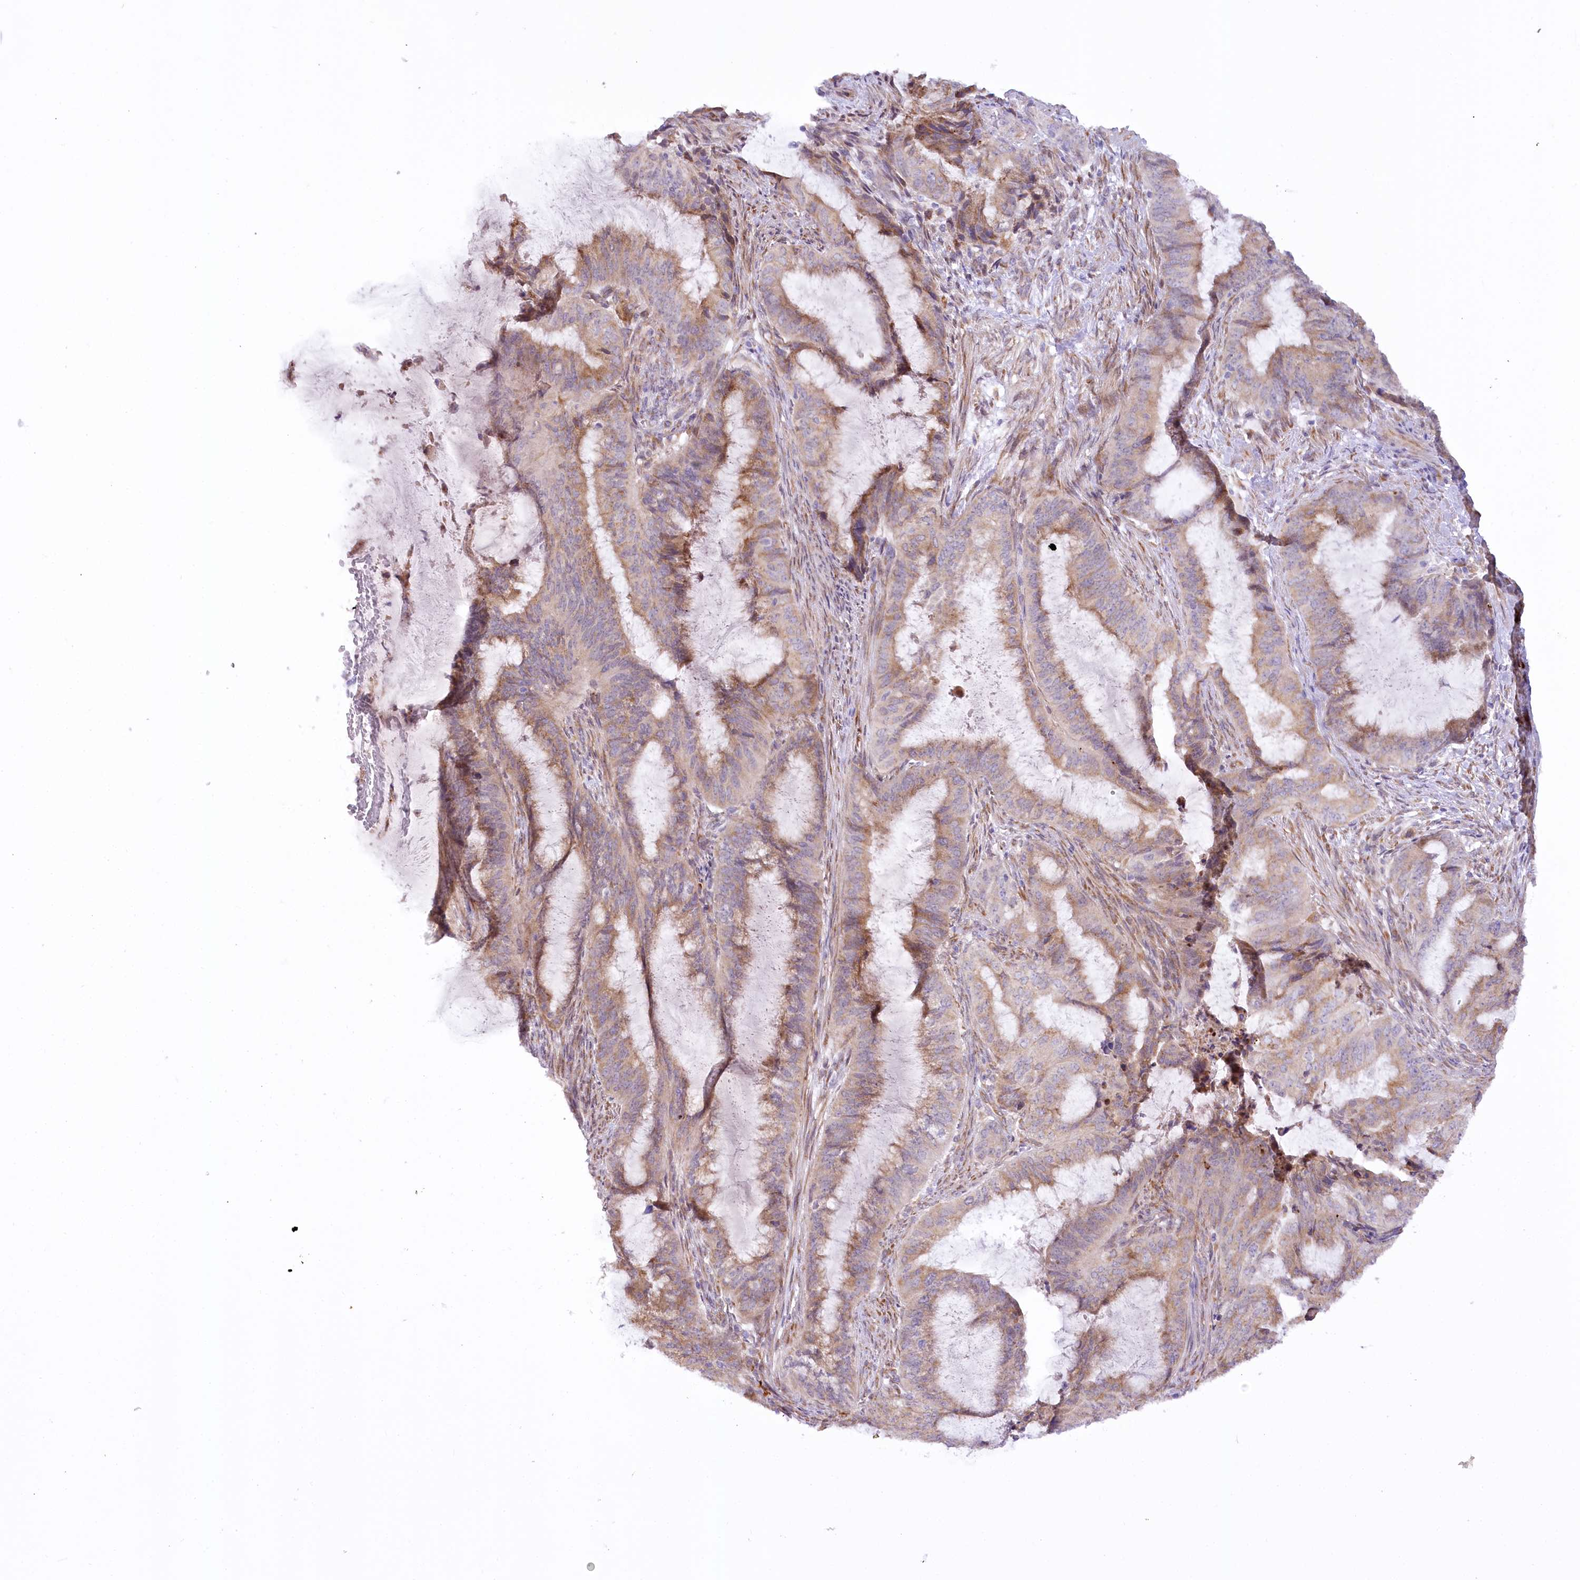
{"staining": {"intensity": "weak", "quantity": "25%-75%", "location": "cytoplasmic/membranous"}, "tissue": "endometrial cancer", "cell_type": "Tumor cells", "image_type": "cancer", "snomed": [{"axis": "morphology", "description": "Adenocarcinoma, NOS"}, {"axis": "topography", "description": "Endometrium"}], "caption": "Human adenocarcinoma (endometrial) stained with a brown dye displays weak cytoplasmic/membranous positive positivity in approximately 25%-75% of tumor cells.", "gene": "NCKAP5", "patient": {"sex": "female", "age": 51}}